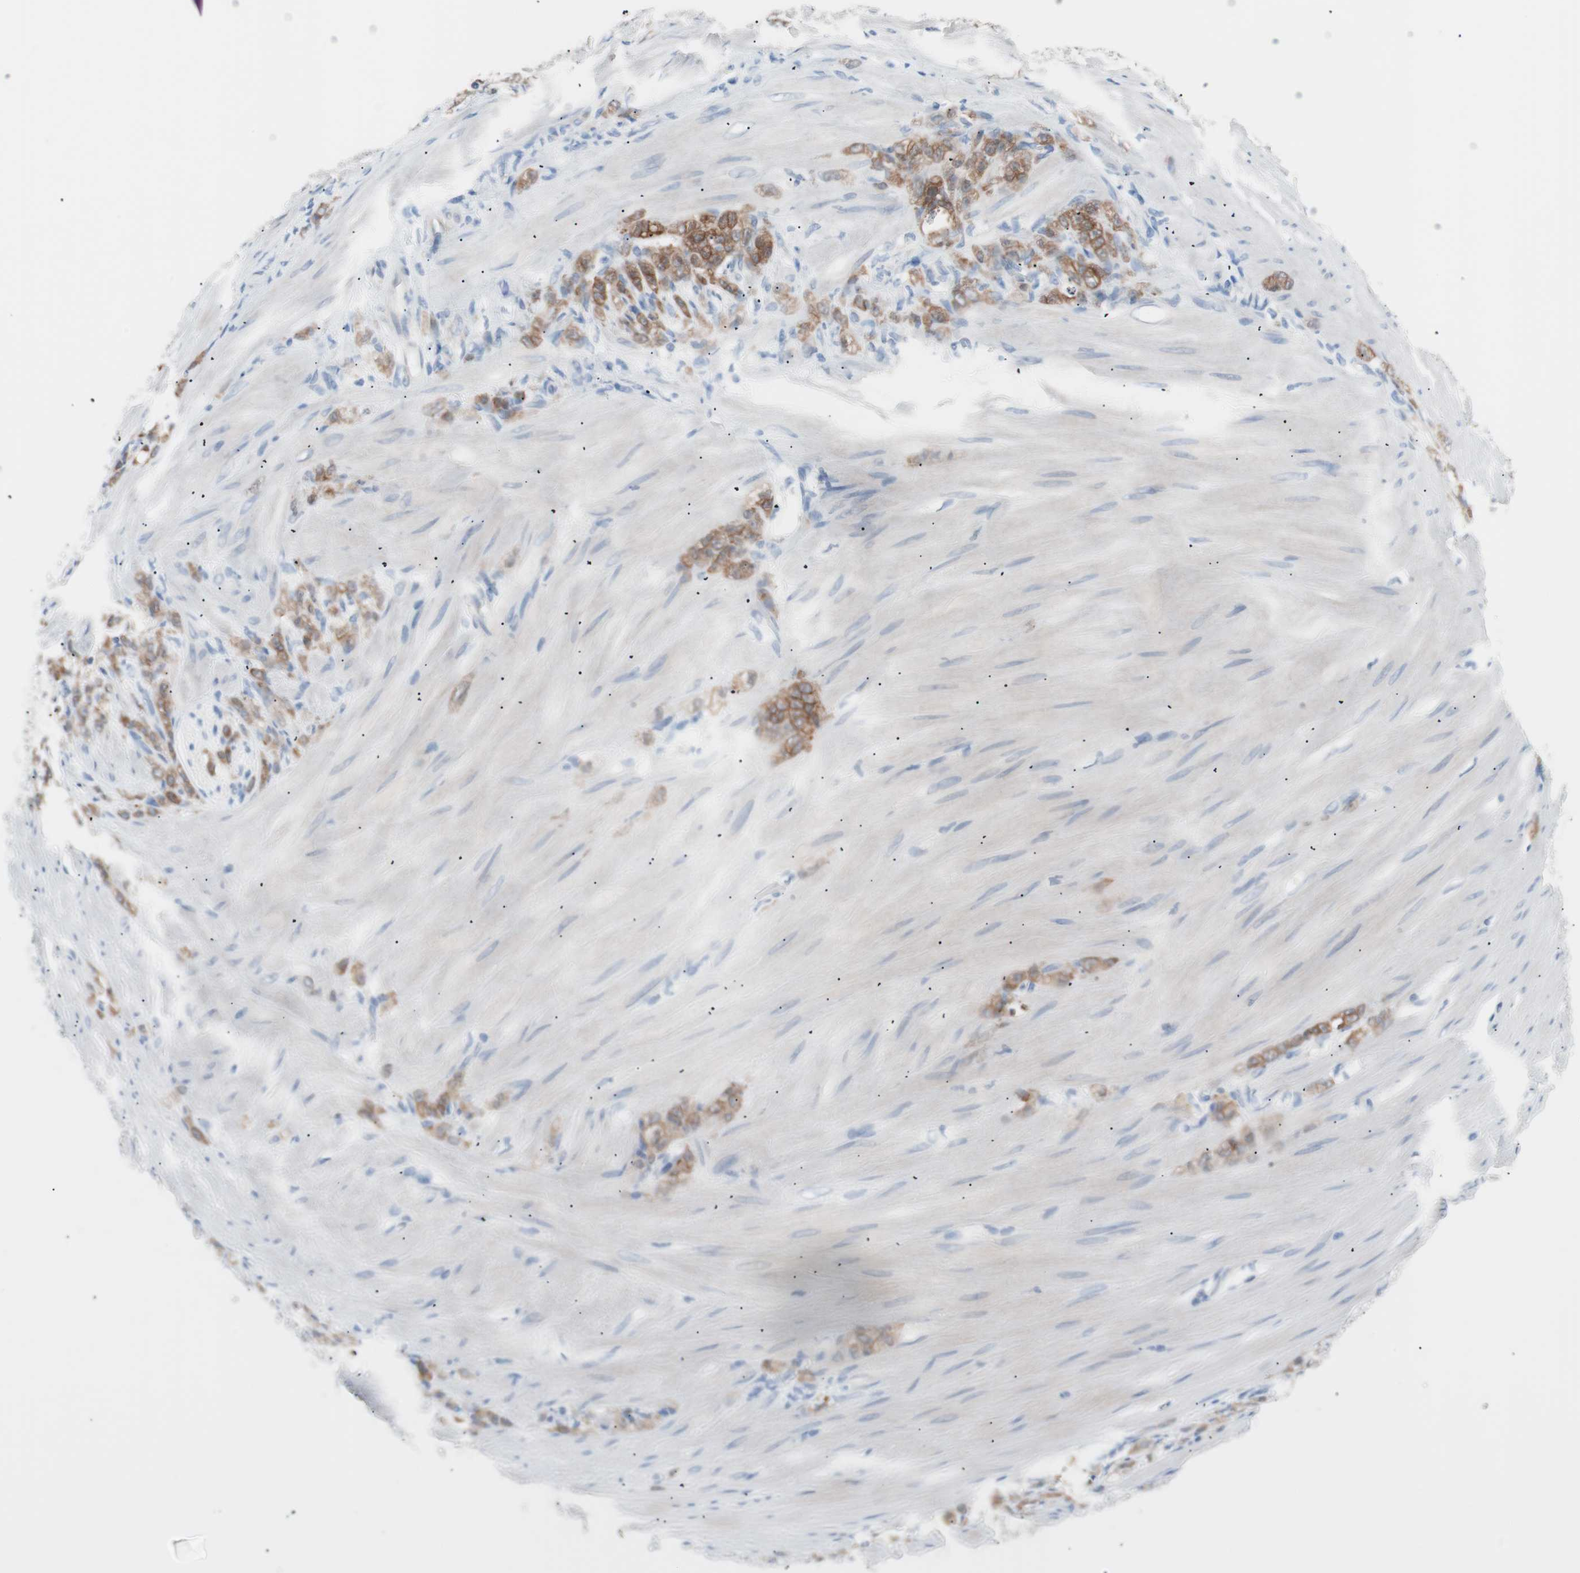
{"staining": {"intensity": "strong", "quantity": ">75%", "location": "cytoplasmic/membranous"}, "tissue": "stomach cancer", "cell_type": "Tumor cells", "image_type": "cancer", "snomed": [{"axis": "morphology", "description": "Adenocarcinoma, NOS"}, {"axis": "topography", "description": "Stomach"}], "caption": "A photomicrograph of stomach cancer (adenocarcinoma) stained for a protein displays strong cytoplasmic/membranous brown staining in tumor cells. (DAB IHC with brightfield microscopy, high magnification).", "gene": "VIL1", "patient": {"sex": "male", "age": 82}}